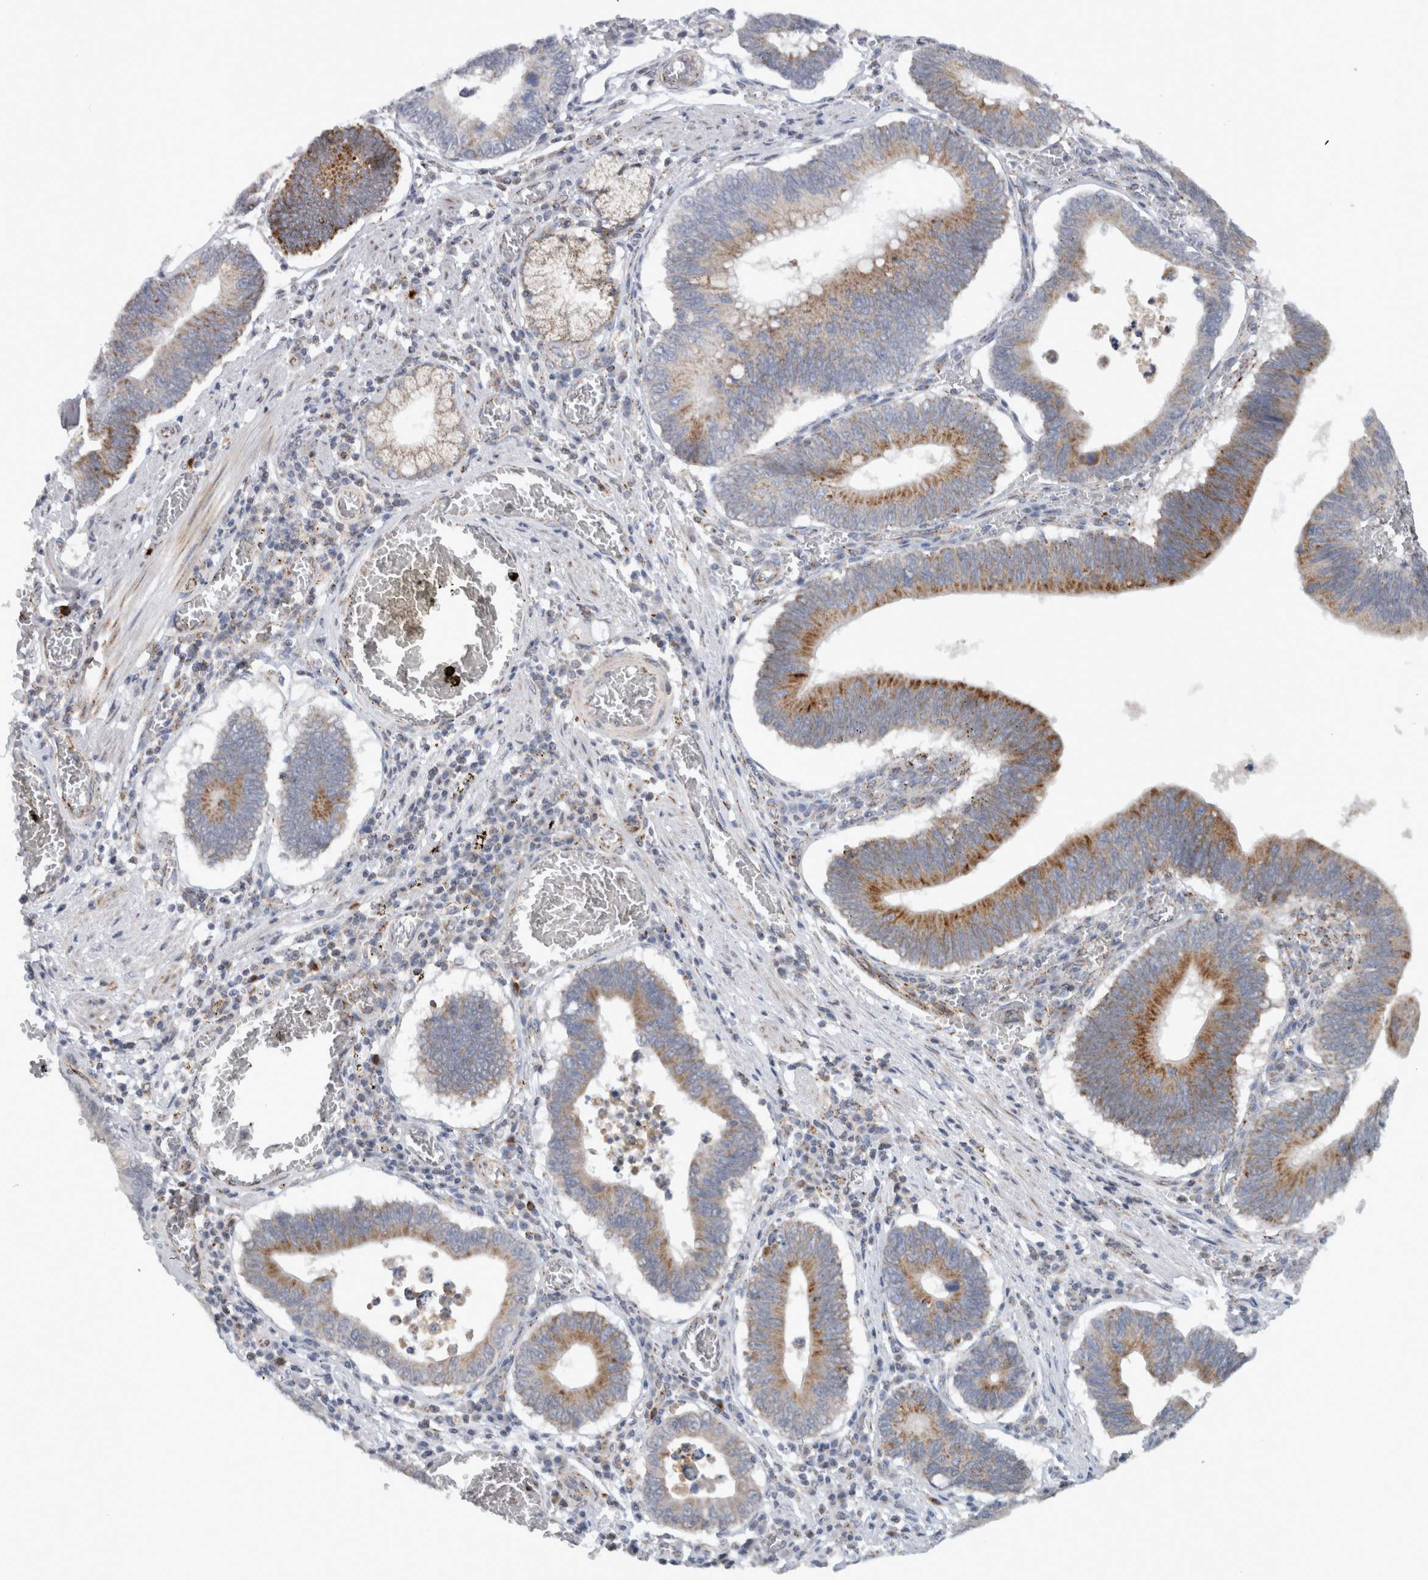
{"staining": {"intensity": "moderate", "quantity": ">75%", "location": "cytoplasmic/membranous"}, "tissue": "stomach cancer", "cell_type": "Tumor cells", "image_type": "cancer", "snomed": [{"axis": "morphology", "description": "Adenocarcinoma, NOS"}, {"axis": "topography", "description": "Stomach"}, {"axis": "topography", "description": "Gastric cardia"}], "caption": "Moderate cytoplasmic/membranous positivity for a protein is present in approximately >75% of tumor cells of stomach cancer using immunohistochemistry (IHC).", "gene": "RAB18", "patient": {"sex": "male", "age": 59}}